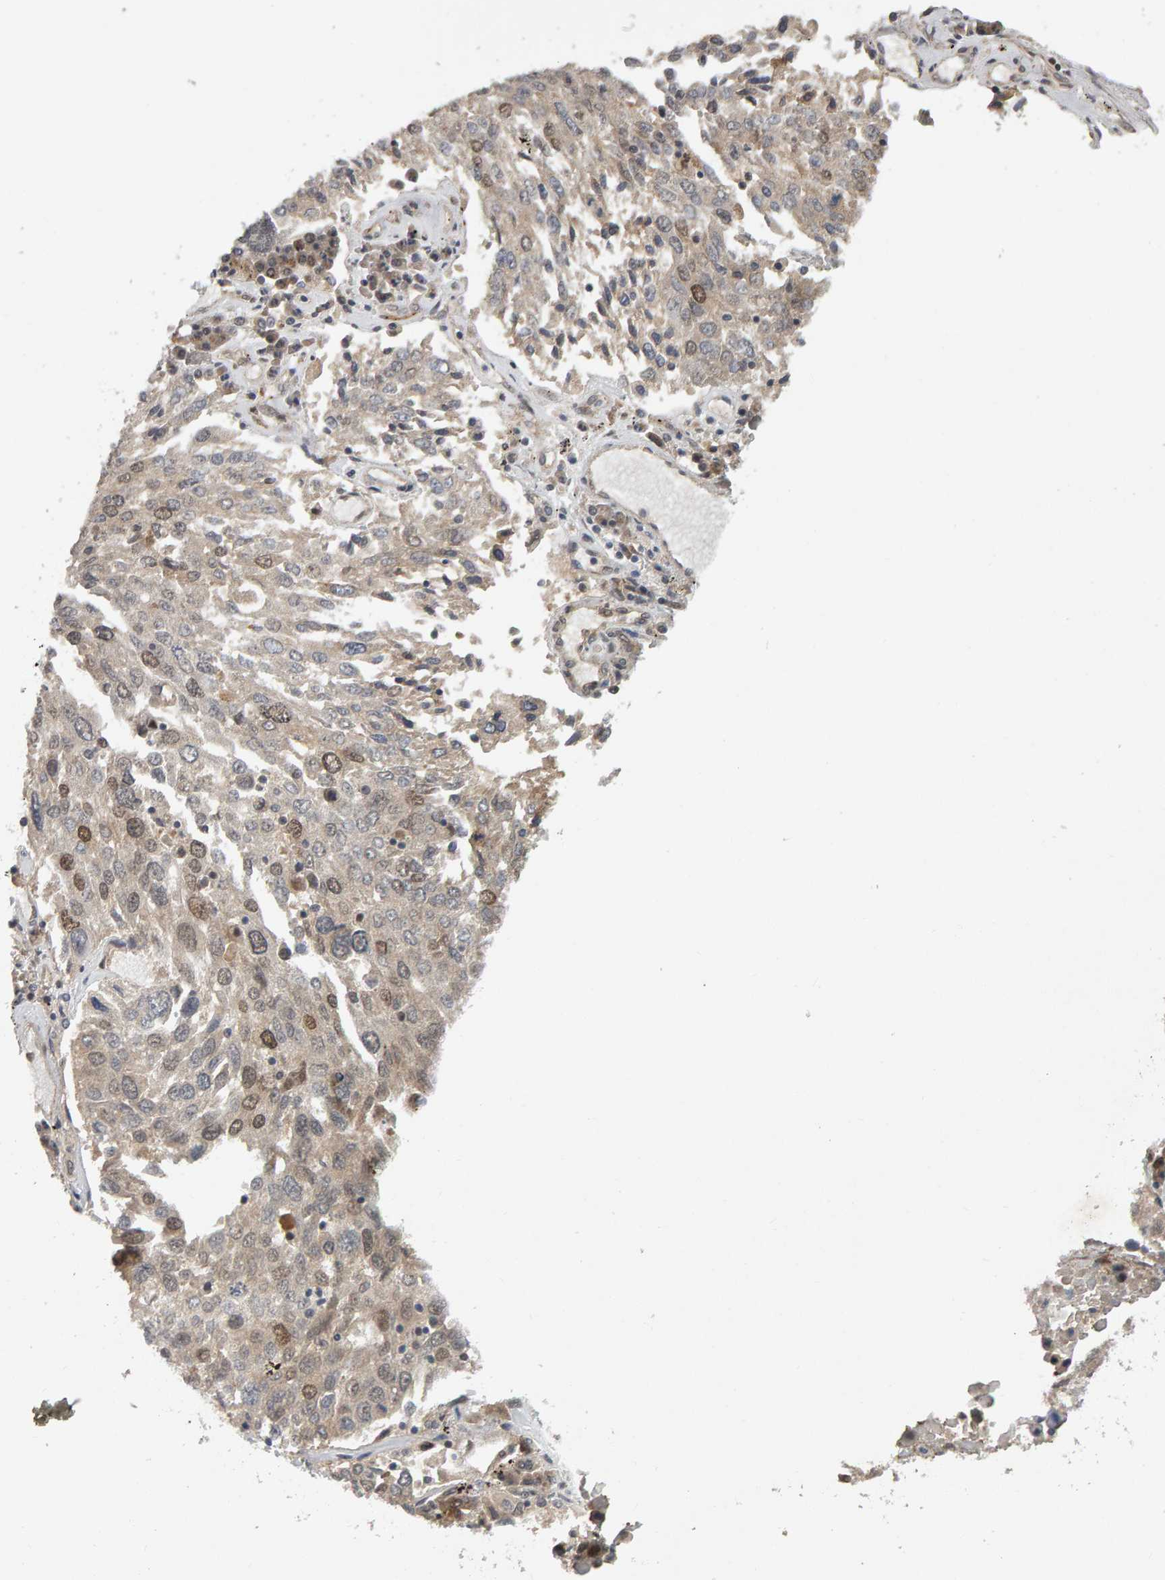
{"staining": {"intensity": "moderate", "quantity": "<25%", "location": "nuclear"}, "tissue": "lung cancer", "cell_type": "Tumor cells", "image_type": "cancer", "snomed": [{"axis": "morphology", "description": "Squamous cell carcinoma, NOS"}, {"axis": "topography", "description": "Lung"}], "caption": "High-magnification brightfield microscopy of squamous cell carcinoma (lung) stained with DAB (3,3'-diaminobenzidine) (brown) and counterstained with hematoxylin (blue). tumor cells exhibit moderate nuclear staining is identified in about<25% of cells.", "gene": "CDCA5", "patient": {"sex": "male", "age": 65}}